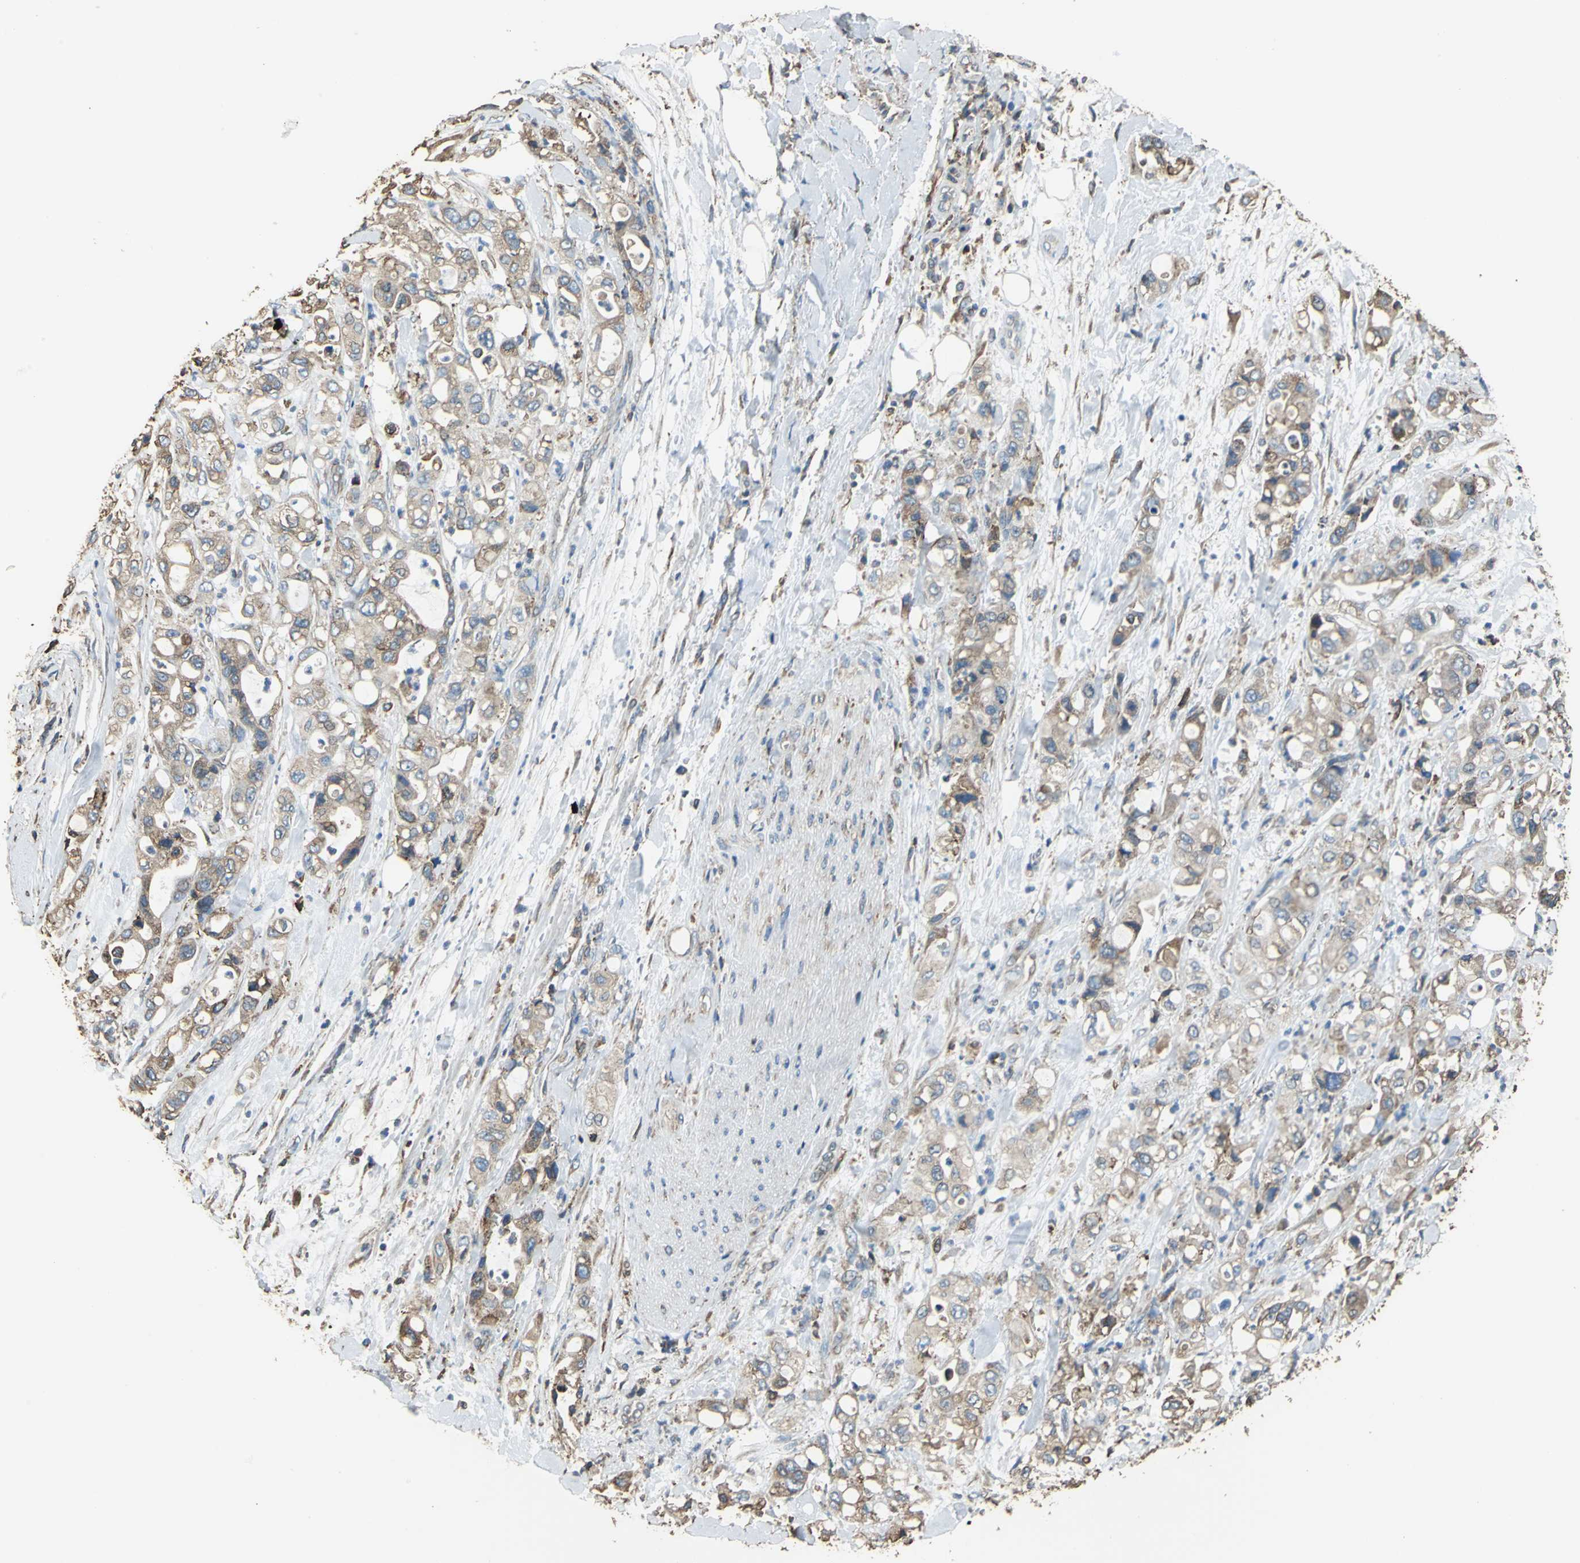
{"staining": {"intensity": "moderate", "quantity": ">75%", "location": "cytoplasmic/membranous"}, "tissue": "pancreatic cancer", "cell_type": "Tumor cells", "image_type": "cancer", "snomed": [{"axis": "morphology", "description": "Adenocarcinoma, NOS"}, {"axis": "topography", "description": "Pancreas"}], "caption": "Immunohistochemical staining of pancreatic cancer displays medium levels of moderate cytoplasmic/membranous protein staining in approximately >75% of tumor cells.", "gene": "GPANK1", "patient": {"sex": "male", "age": 70}}